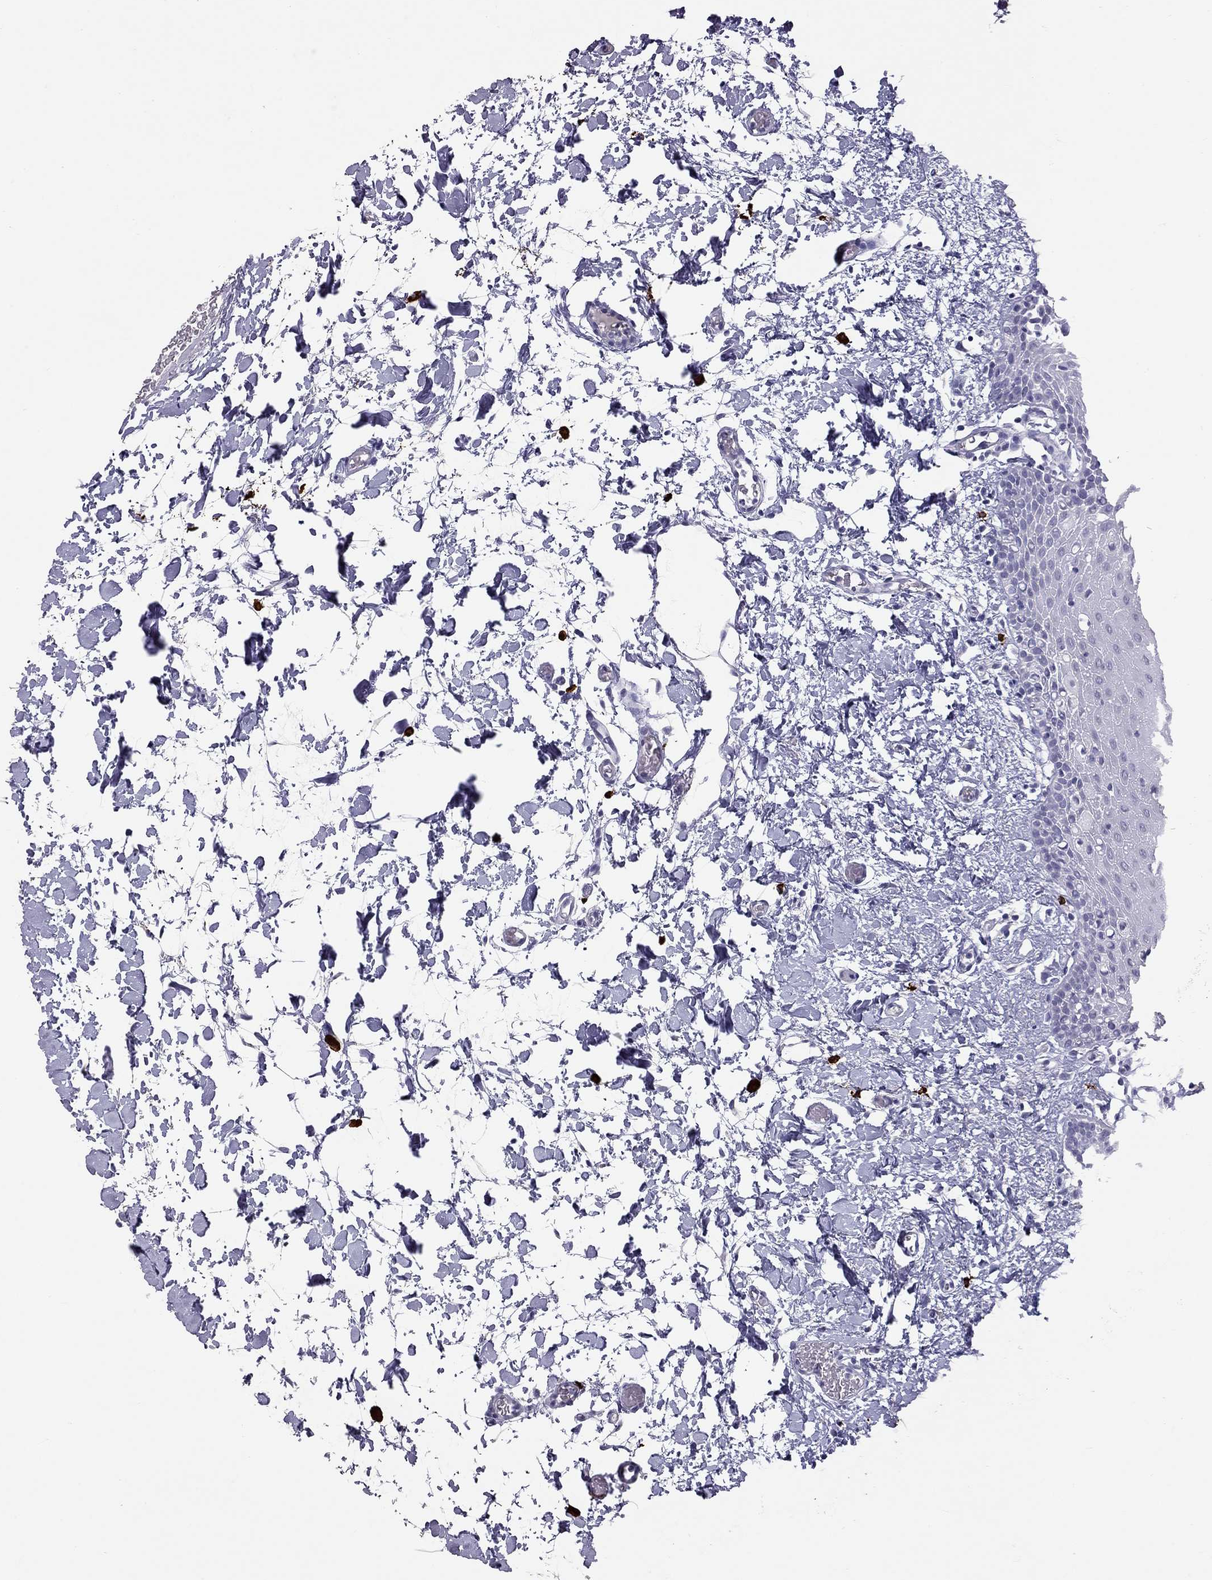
{"staining": {"intensity": "negative", "quantity": "none", "location": "none"}, "tissue": "oral mucosa", "cell_type": "Squamous epithelial cells", "image_type": "normal", "snomed": [{"axis": "morphology", "description": "Normal tissue, NOS"}, {"axis": "topography", "description": "Oral tissue"}], "caption": "Micrograph shows no significant protein staining in squamous epithelial cells of normal oral mucosa.", "gene": "IL17REL", "patient": {"sex": "male", "age": 81}}